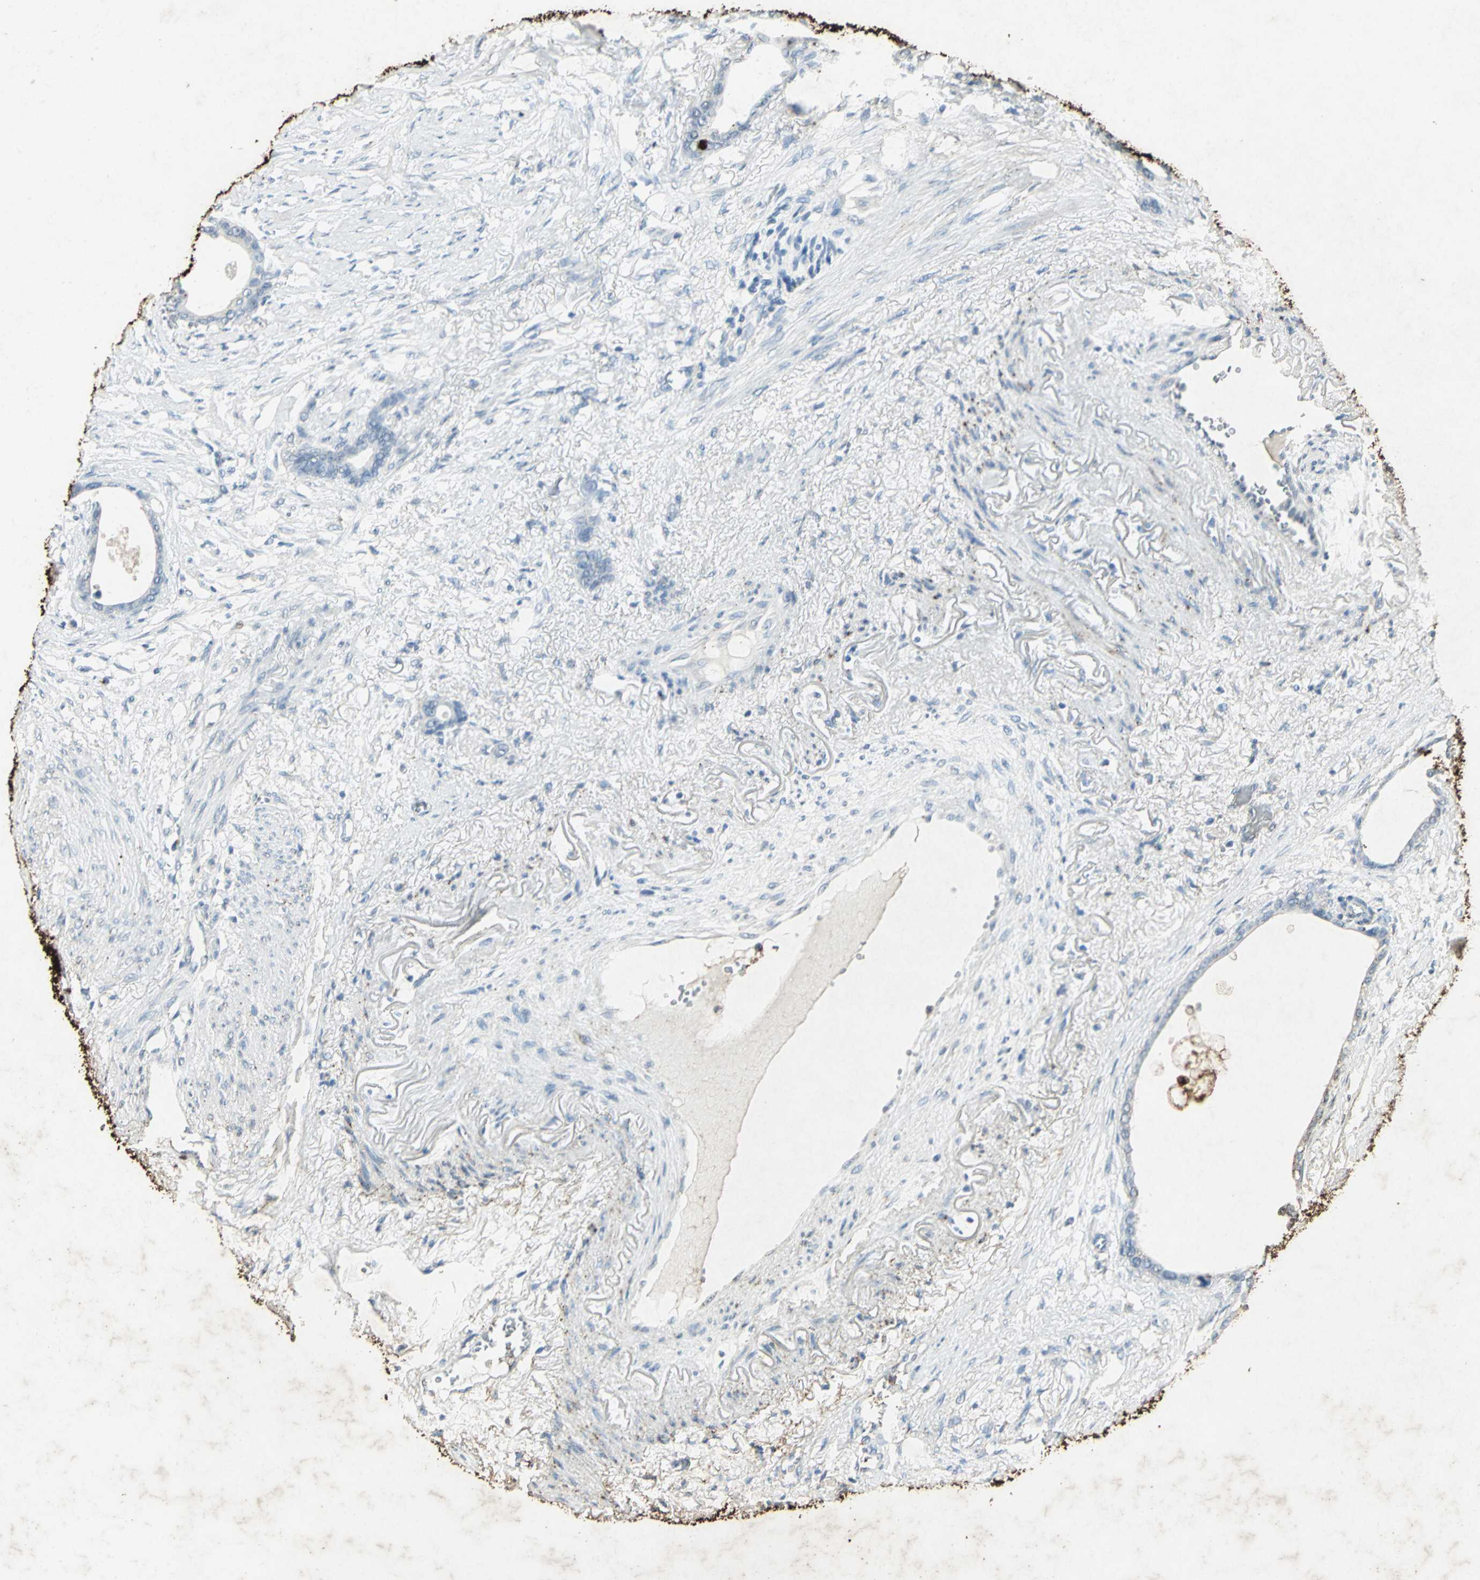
{"staining": {"intensity": "negative", "quantity": "none", "location": "none"}, "tissue": "stomach cancer", "cell_type": "Tumor cells", "image_type": "cancer", "snomed": [{"axis": "morphology", "description": "Adenocarcinoma, NOS"}, {"axis": "topography", "description": "Stomach"}], "caption": "The micrograph shows no staining of tumor cells in adenocarcinoma (stomach).", "gene": "CAMK2B", "patient": {"sex": "female", "age": 75}}